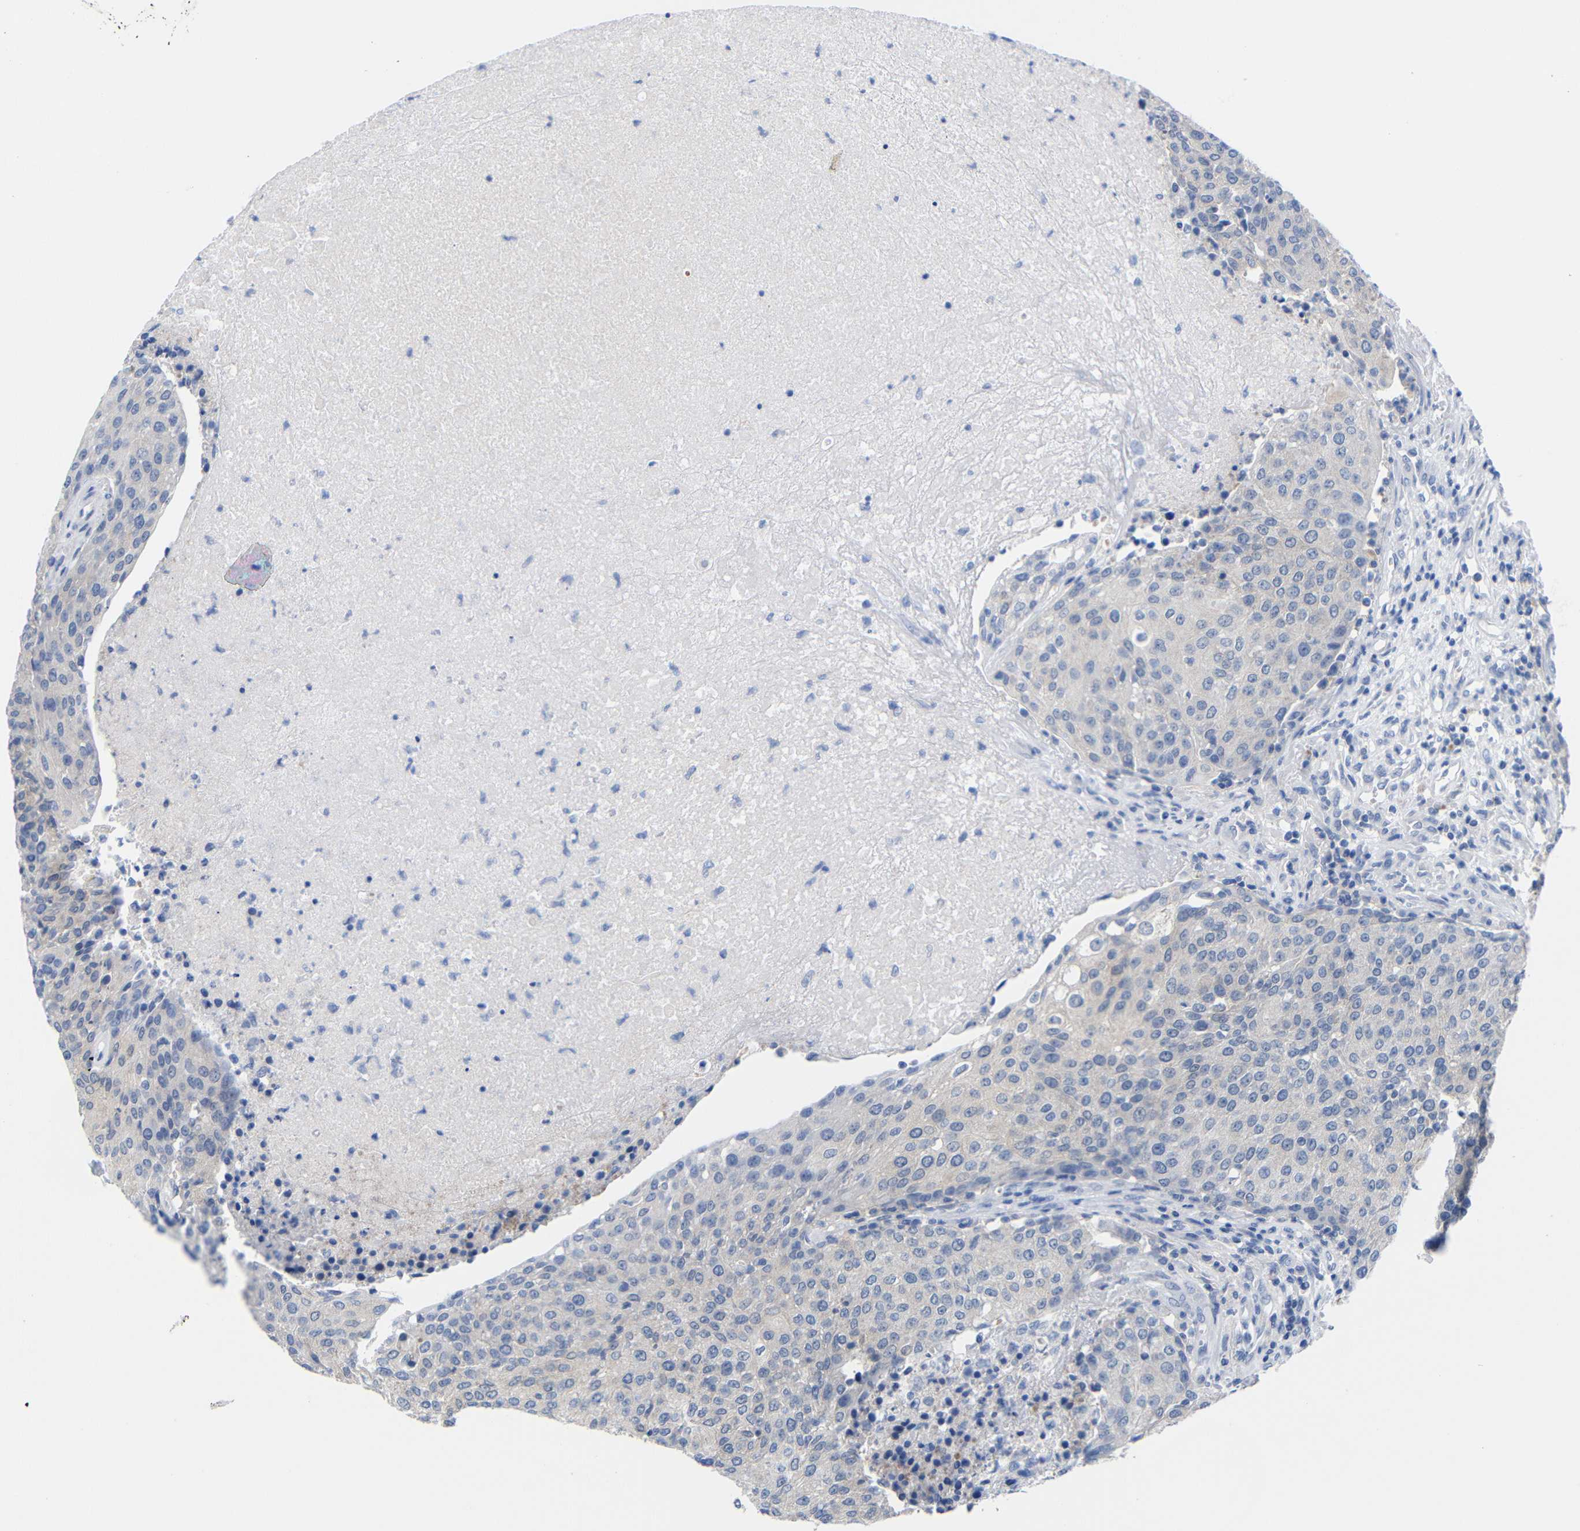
{"staining": {"intensity": "negative", "quantity": "none", "location": "none"}, "tissue": "urothelial cancer", "cell_type": "Tumor cells", "image_type": "cancer", "snomed": [{"axis": "morphology", "description": "Urothelial carcinoma, High grade"}, {"axis": "topography", "description": "Urinary bladder"}], "caption": "Tumor cells show no significant protein staining in high-grade urothelial carcinoma.", "gene": "PEBP1", "patient": {"sex": "female", "age": 85}}